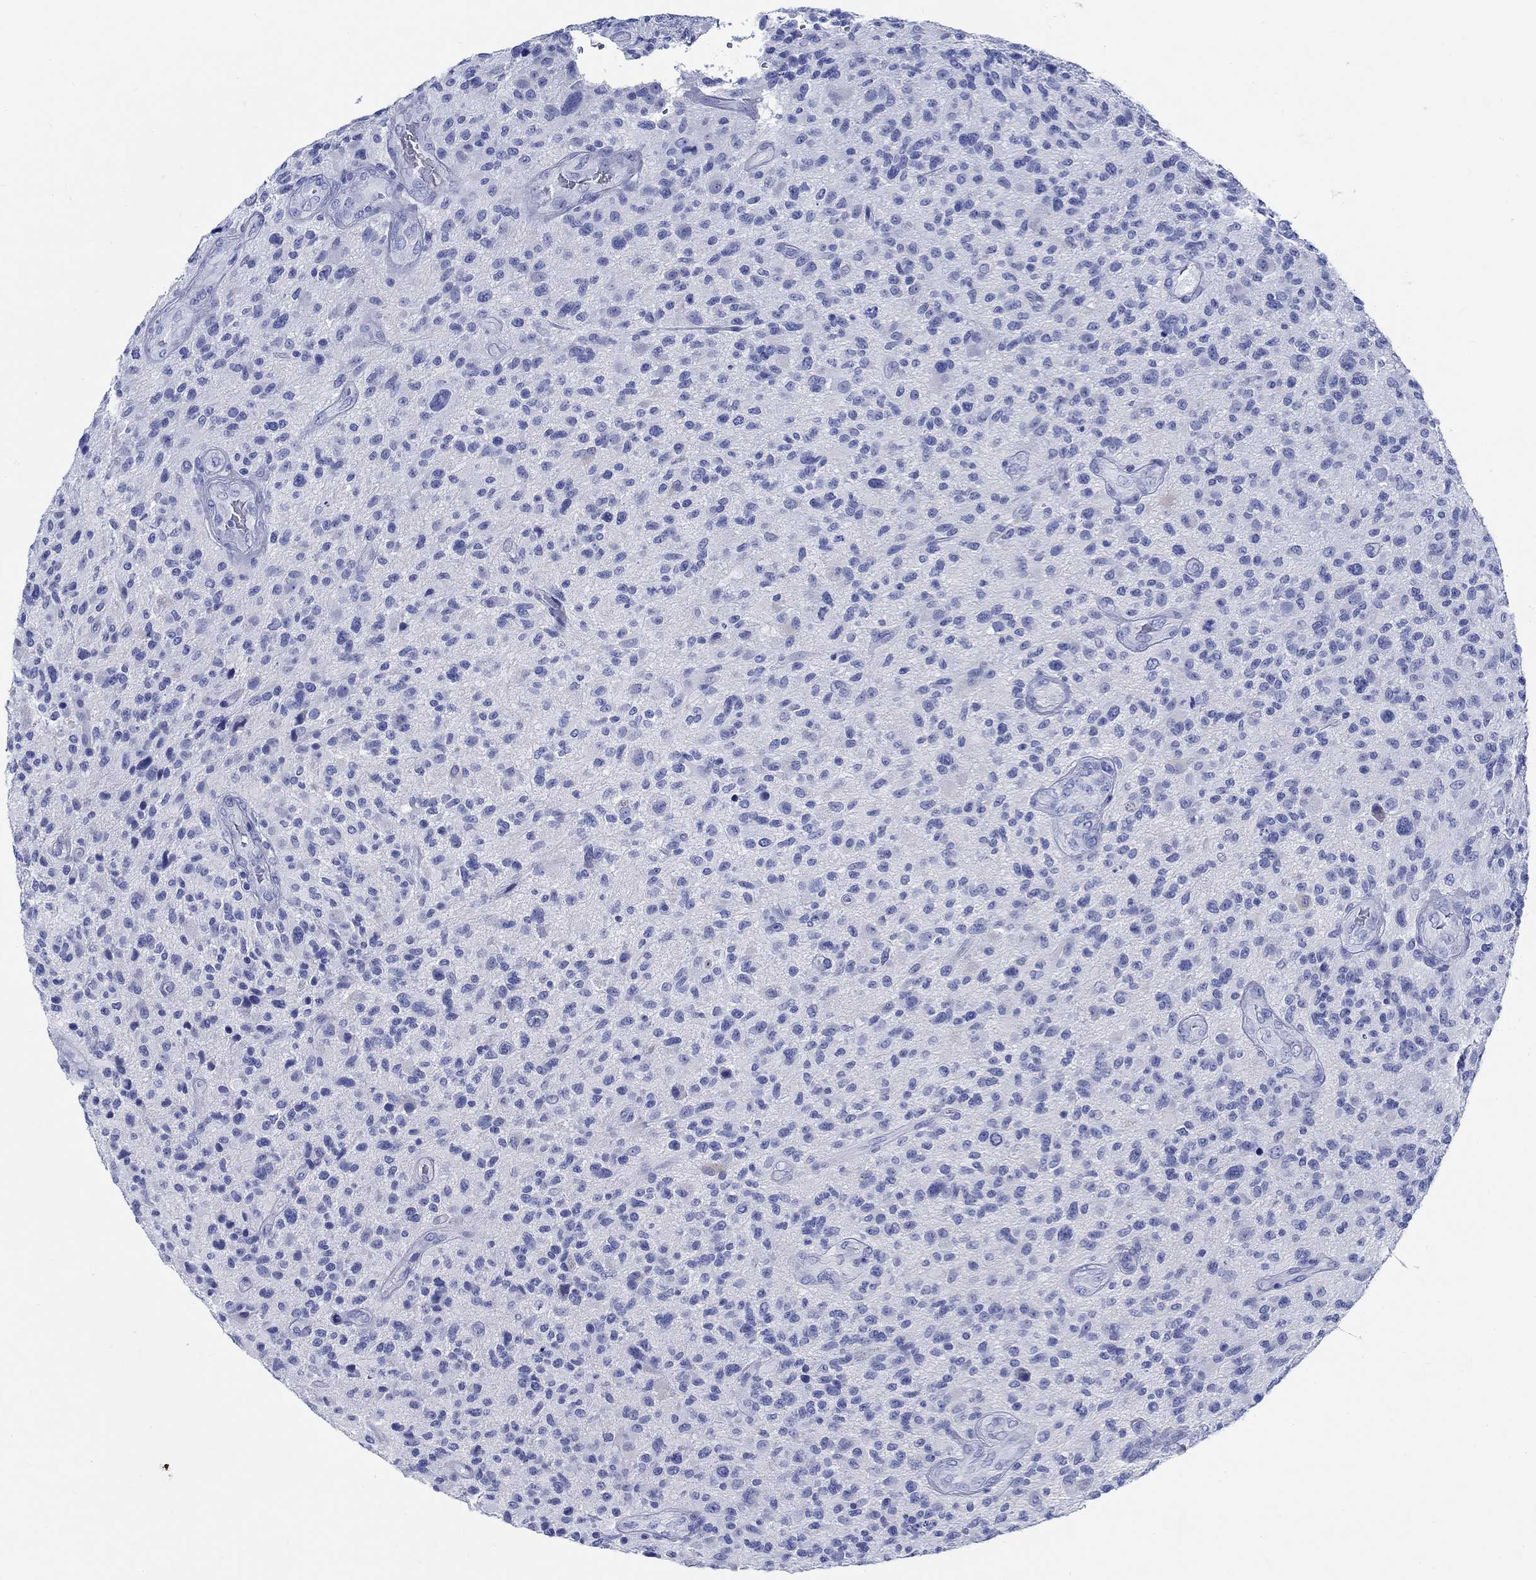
{"staining": {"intensity": "negative", "quantity": "none", "location": "none"}, "tissue": "glioma", "cell_type": "Tumor cells", "image_type": "cancer", "snomed": [{"axis": "morphology", "description": "Glioma, malignant, High grade"}, {"axis": "topography", "description": "Brain"}], "caption": "High magnification brightfield microscopy of malignant glioma (high-grade) stained with DAB (brown) and counterstained with hematoxylin (blue): tumor cells show no significant staining.", "gene": "RD3L", "patient": {"sex": "male", "age": 47}}